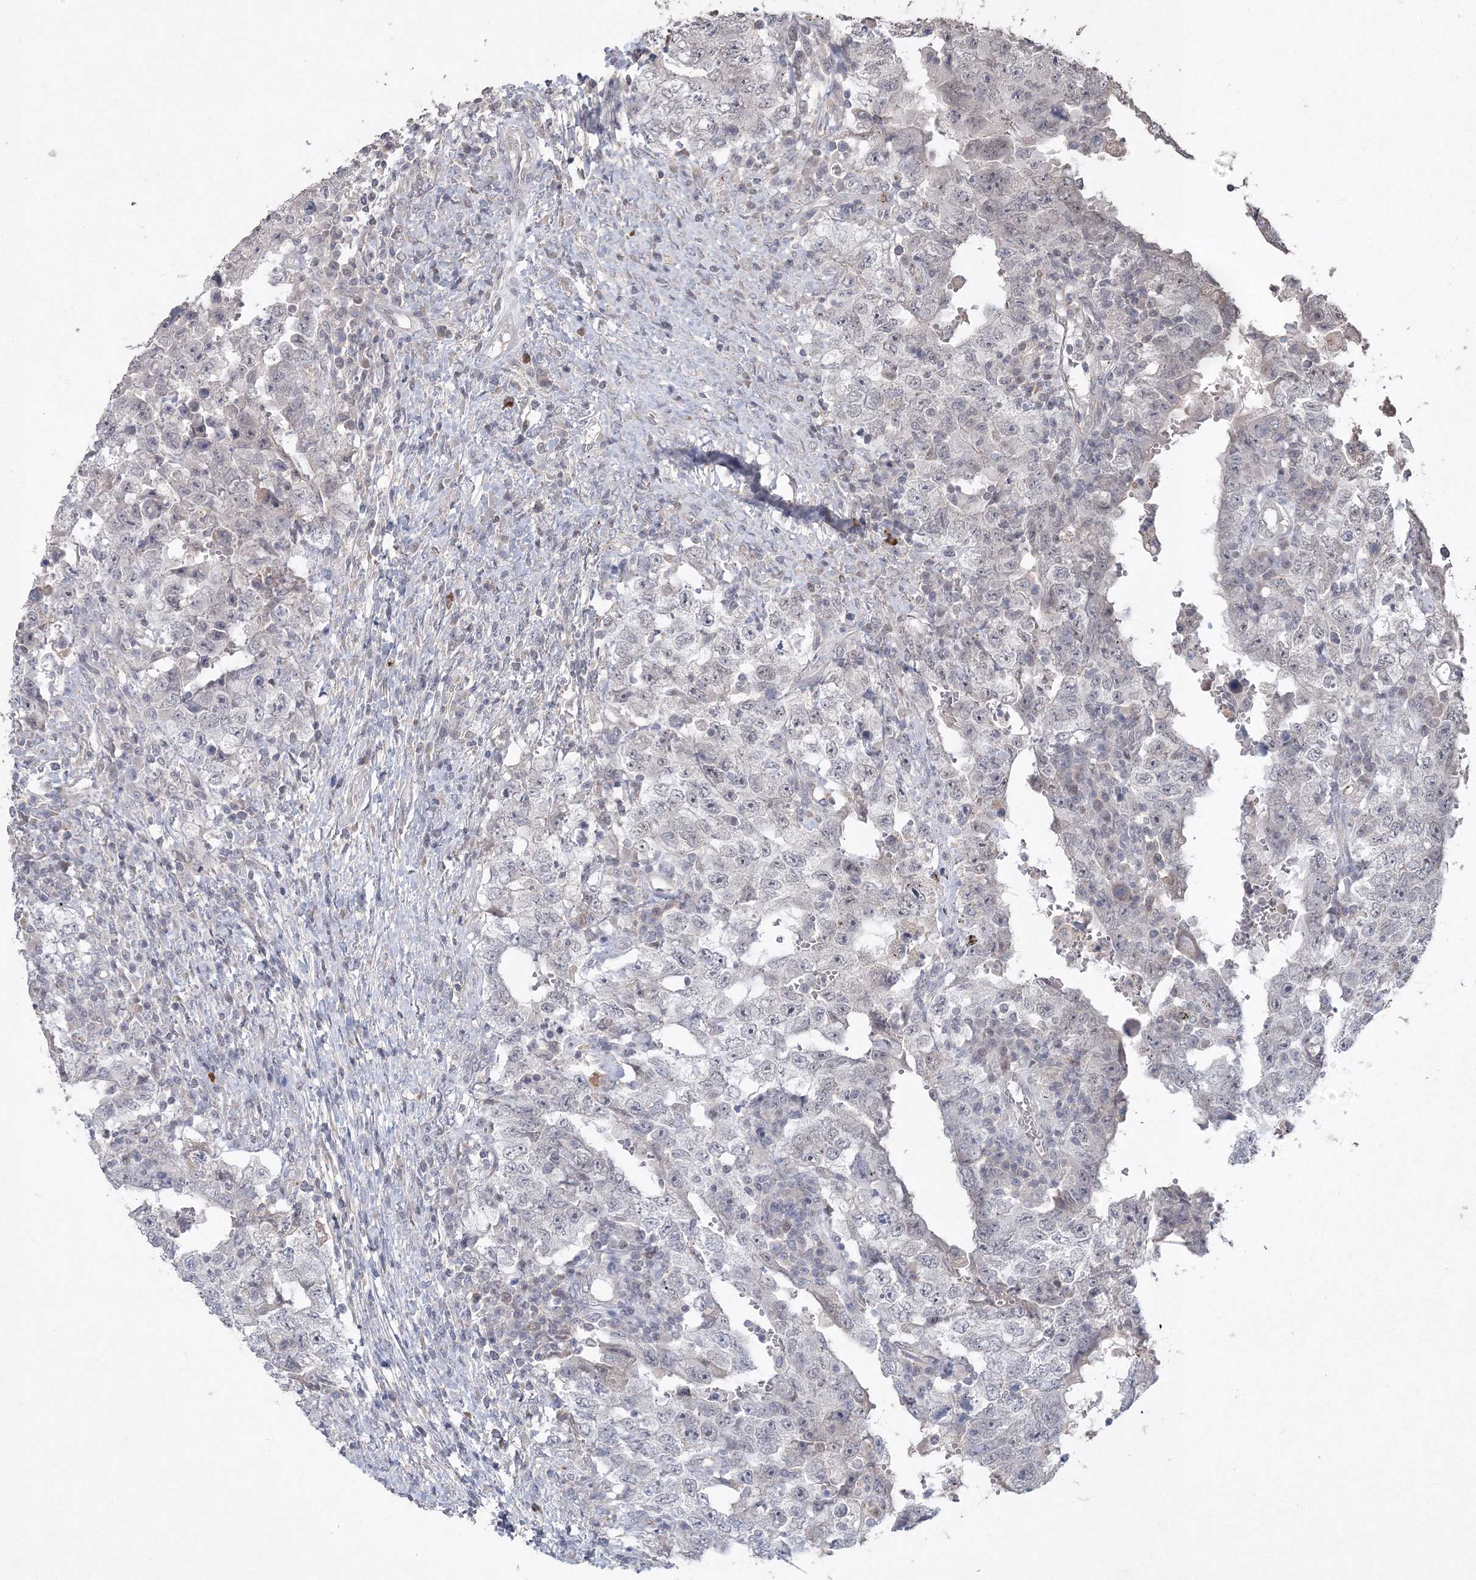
{"staining": {"intensity": "negative", "quantity": "none", "location": "none"}, "tissue": "testis cancer", "cell_type": "Tumor cells", "image_type": "cancer", "snomed": [{"axis": "morphology", "description": "Carcinoma, Embryonal, NOS"}, {"axis": "topography", "description": "Testis"}], "caption": "The micrograph demonstrates no significant positivity in tumor cells of testis cancer (embryonal carcinoma). The staining is performed using DAB (3,3'-diaminobenzidine) brown chromogen with nuclei counter-stained in using hematoxylin.", "gene": "UIMC1", "patient": {"sex": "male", "age": 26}}